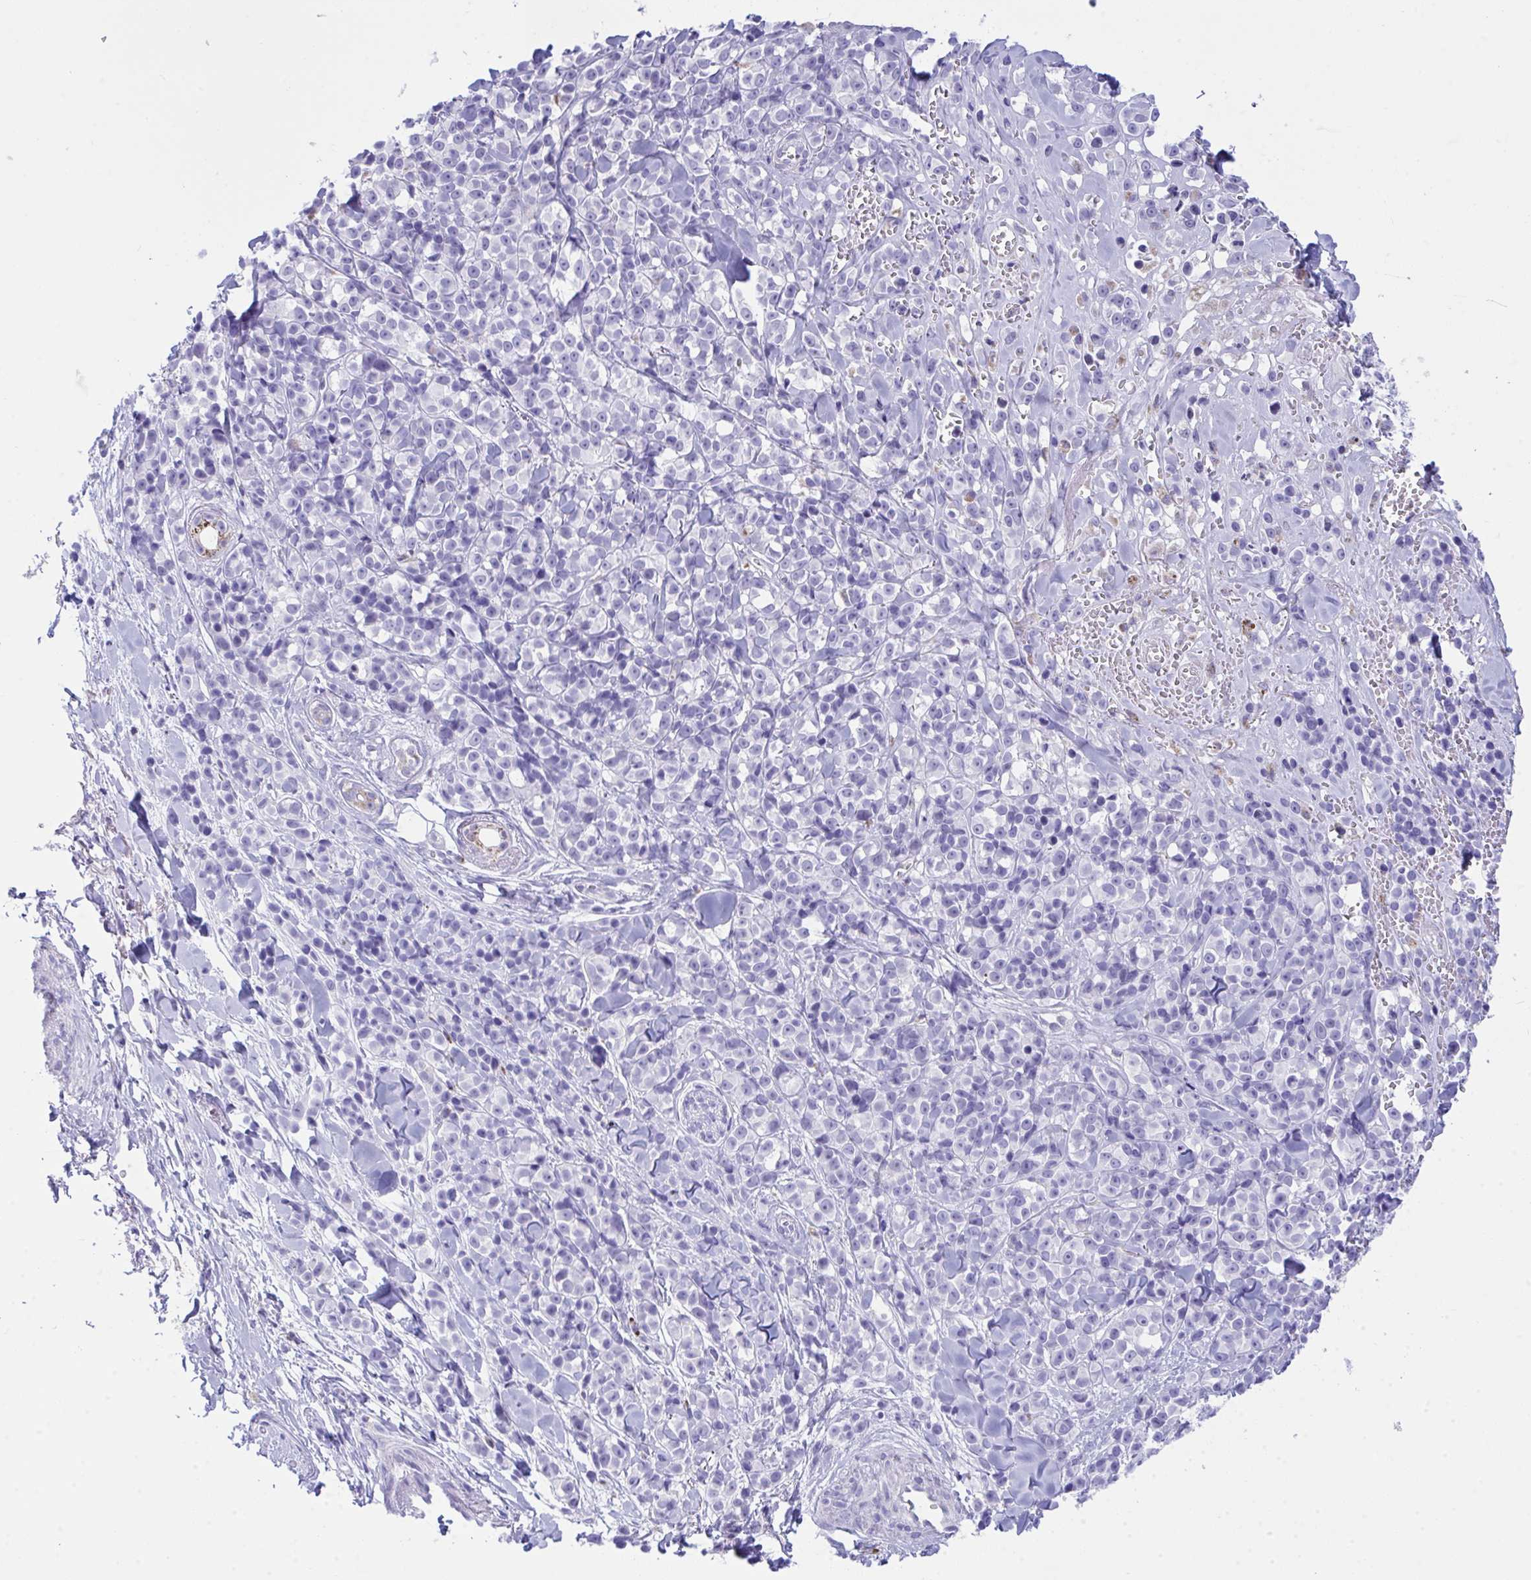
{"staining": {"intensity": "negative", "quantity": "none", "location": "none"}, "tissue": "melanoma", "cell_type": "Tumor cells", "image_type": "cancer", "snomed": [{"axis": "morphology", "description": "Malignant melanoma, NOS"}, {"axis": "topography", "description": "Skin"}], "caption": "An image of melanoma stained for a protein exhibits no brown staining in tumor cells.", "gene": "PLA2G12B", "patient": {"sex": "male", "age": 85}}